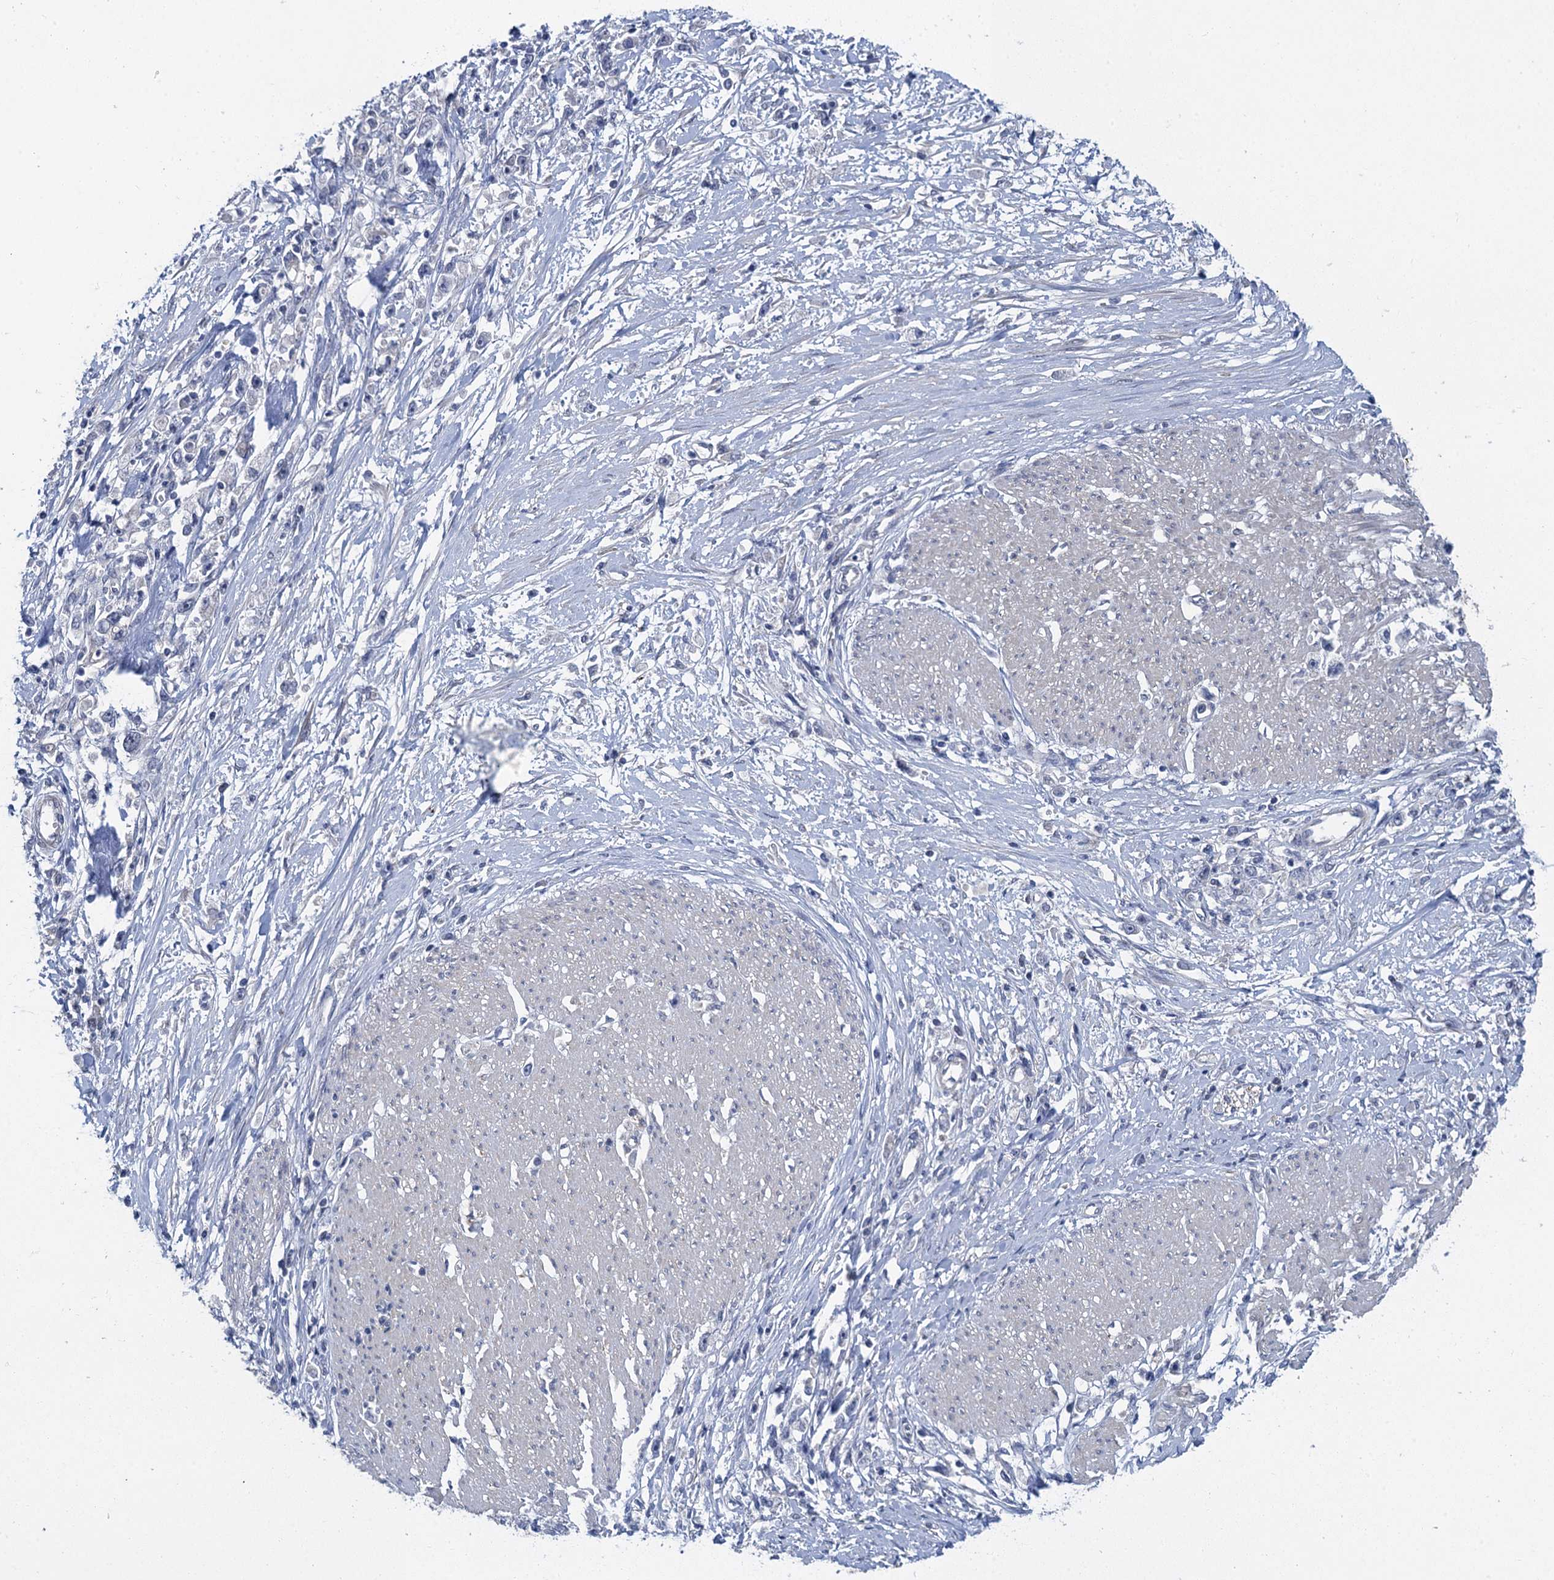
{"staining": {"intensity": "negative", "quantity": "none", "location": "none"}, "tissue": "stomach cancer", "cell_type": "Tumor cells", "image_type": "cancer", "snomed": [{"axis": "morphology", "description": "Adenocarcinoma, NOS"}, {"axis": "topography", "description": "Stomach"}], "caption": "High magnification brightfield microscopy of adenocarcinoma (stomach) stained with DAB (3,3'-diaminobenzidine) (brown) and counterstained with hematoxylin (blue): tumor cells show no significant positivity. The staining is performed using DAB (3,3'-diaminobenzidine) brown chromogen with nuclei counter-stained in using hematoxylin.", "gene": "MRFAP1", "patient": {"sex": "female", "age": 59}}